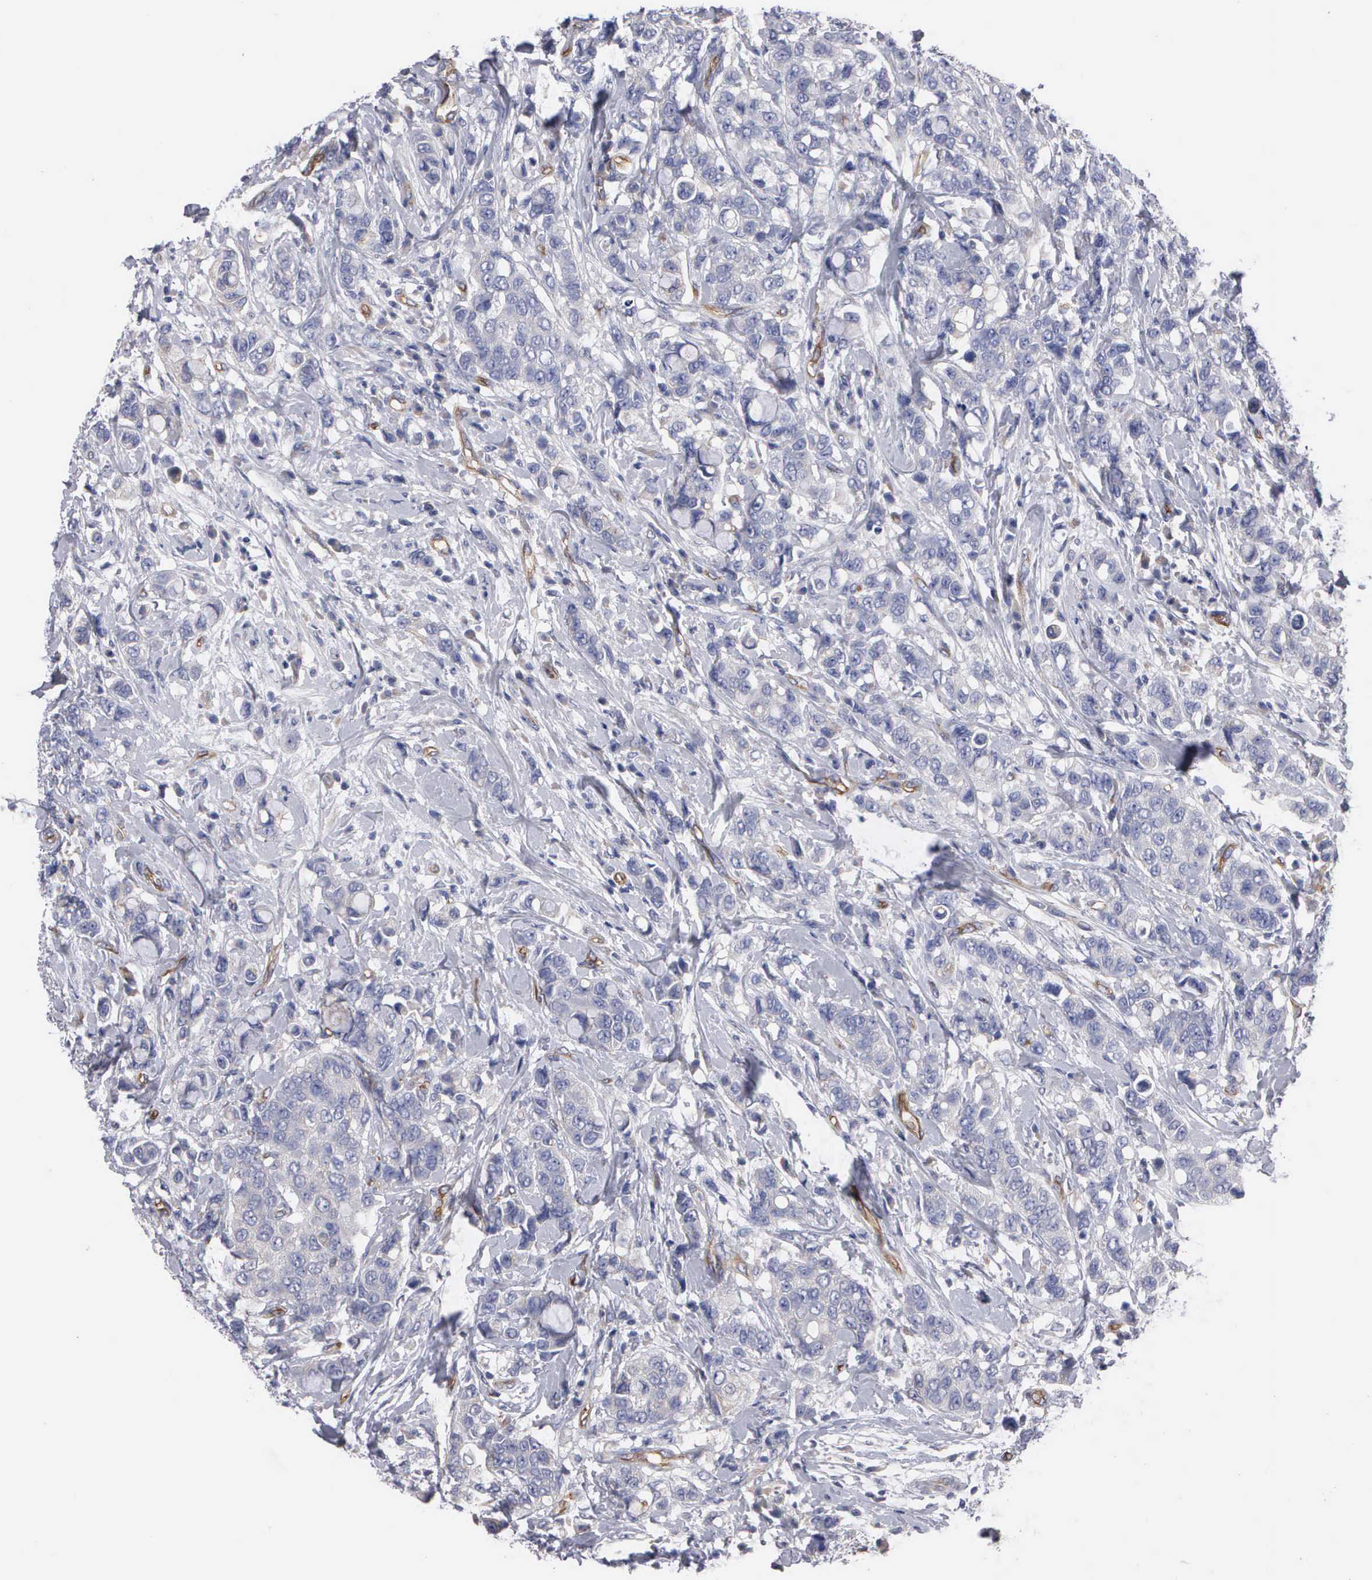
{"staining": {"intensity": "negative", "quantity": "none", "location": "none"}, "tissue": "breast cancer", "cell_type": "Tumor cells", "image_type": "cancer", "snomed": [{"axis": "morphology", "description": "Duct carcinoma"}, {"axis": "topography", "description": "Breast"}], "caption": "Tumor cells show no significant staining in breast infiltrating ductal carcinoma.", "gene": "RDX", "patient": {"sex": "female", "age": 27}}